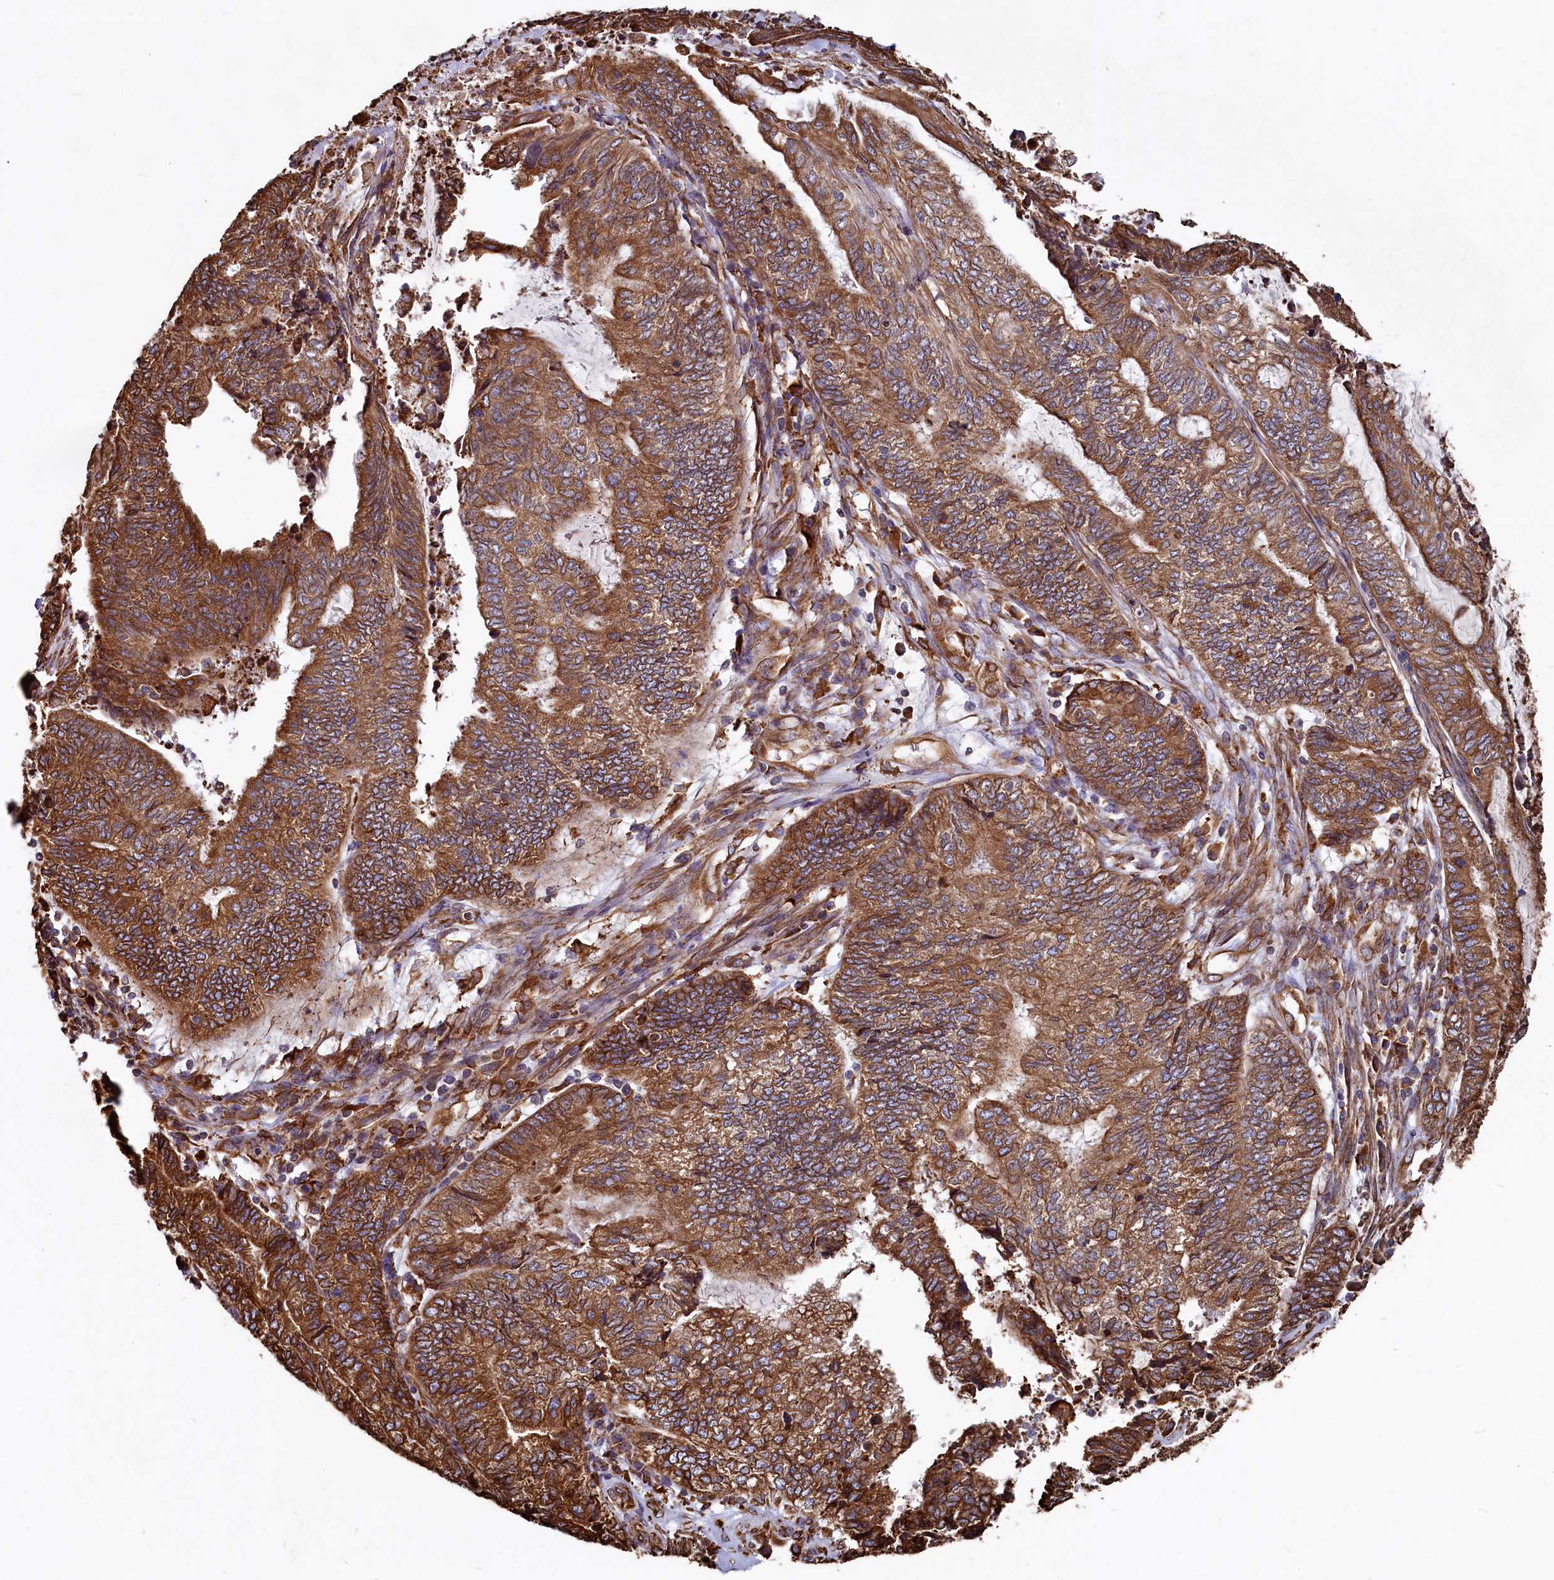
{"staining": {"intensity": "strong", "quantity": ">75%", "location": "cytoplasmic/membranous"}, "tissue": "endometrial cancer", "cell_type": "Tumor cells", "image_type": "cancer", "snomed": [{"axis": "morphology", "description": "Adenocarcinoma, NOS"}, {"axis": "topography", "description": "Uterus"}, {"axis": "topography", "description": "Endometrium"}], "caption": "Strong cytoplasmic/membranous protein positivity is present in about >75% of tumor cells in endometrial adenocarcinoma. Using DAB (3,3'-diaminobenzidine) (brown) and hematoxylin (blue) stains, captured at high magnification using brightfield microscopy.", "gene": "NEURL1B", "patient": {"sex": "female", "age": 70}}